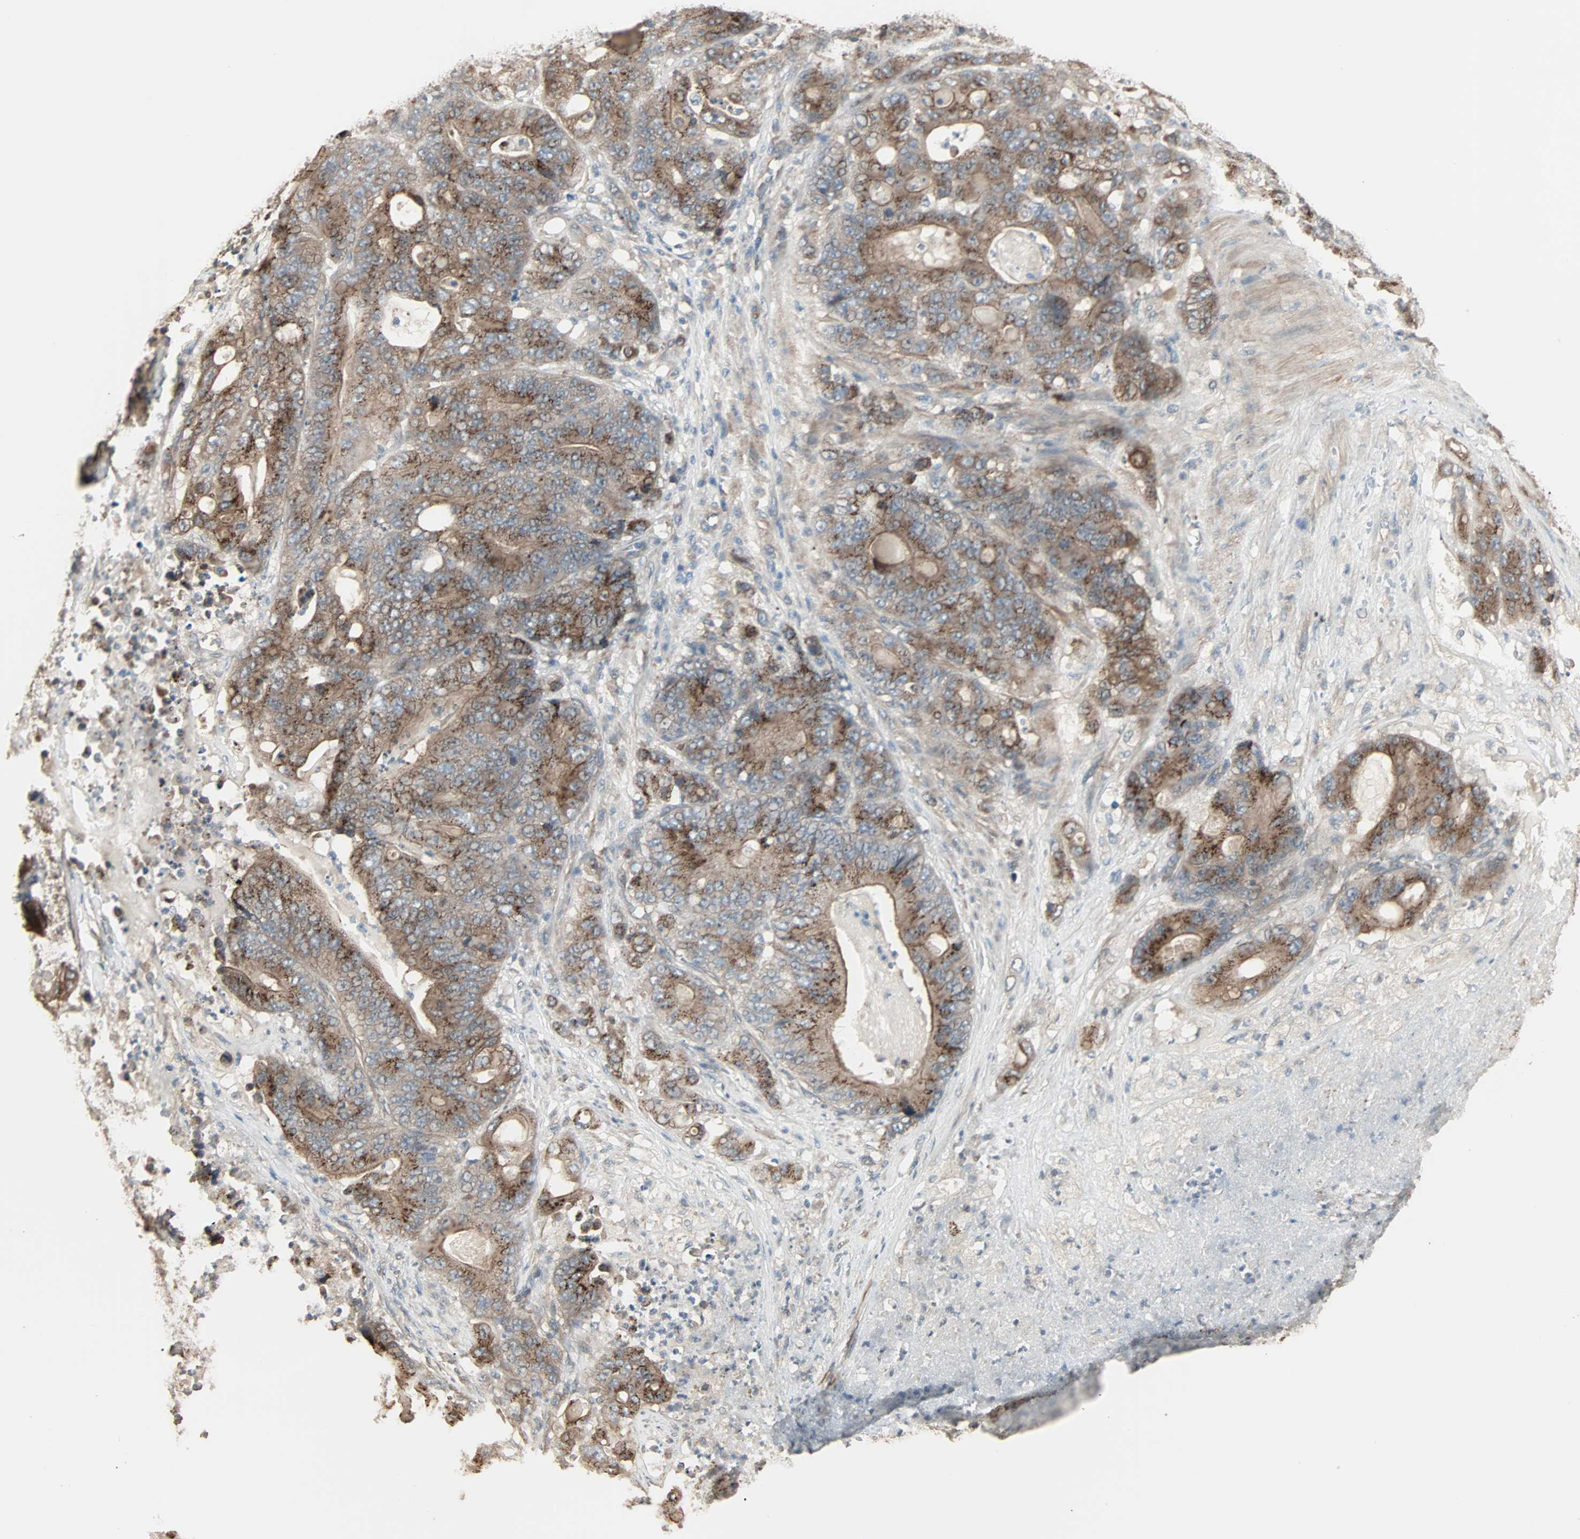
{"staining": {"intensity": "strong", "quantity": ">75%", "location": "cytoplasmic/membranous"}, "tissue": "stomach cancer", "cell_type": "Tumor cells", "image_type": "cancer", "snomed": [{"axis": "morphology", "description": "Adenocarcinoma, NOS"}, {"axis": "topography", "description": "Stomach"}], "caption": "IHC micrograph of stomach cancer stained for a protein (brown), which shows high levels of strong cytoplasmic/membranous staining in about >75% of tumor cells.", "gene": "GALNT3", "patient": {"sex": "female", "age": 73}}